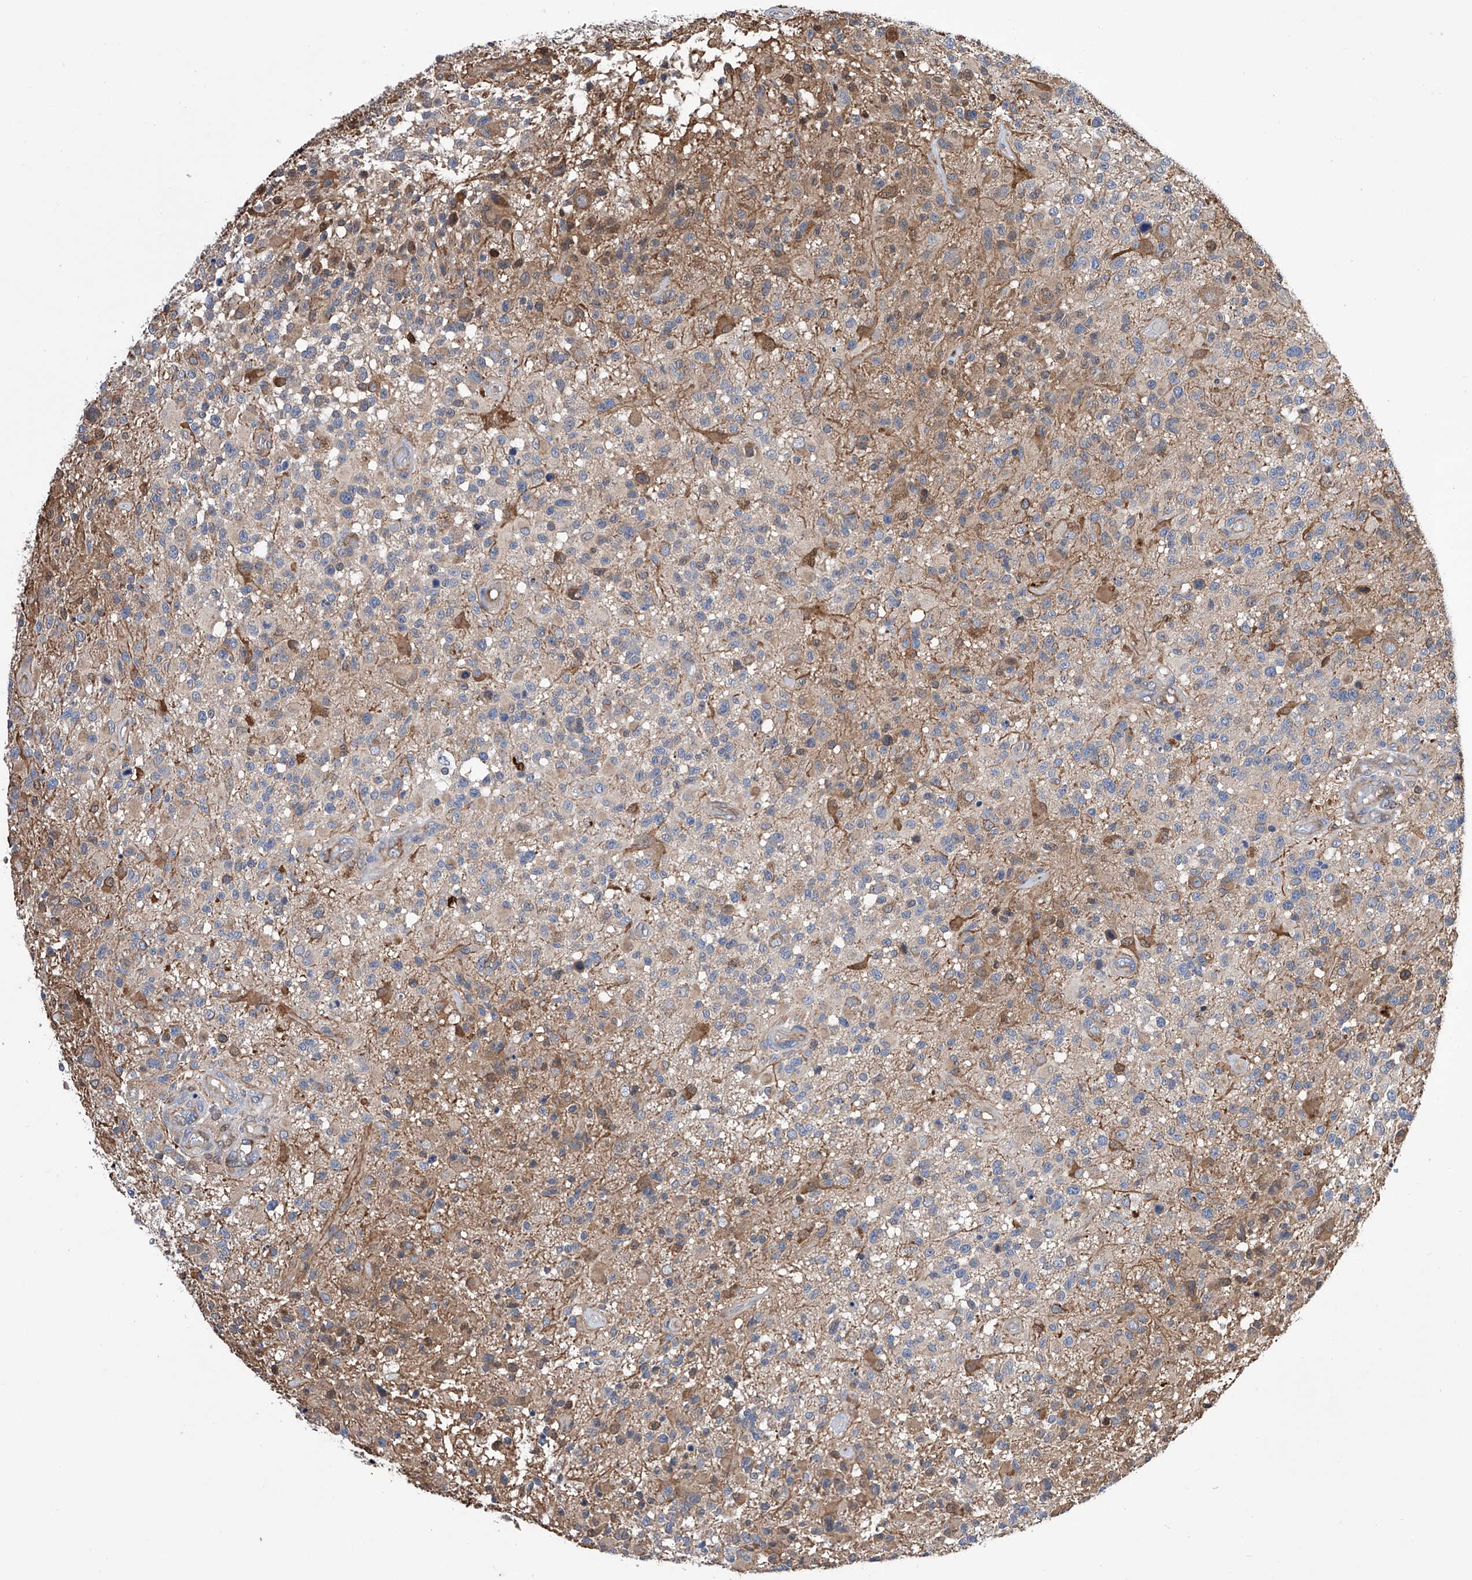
{"staining": {"intensity": "weak", "quantity": "<25%", "location": "cytoplasmic/membranous"}, "tissue": "glioma", "cell_type": "Tumor cells", "image_type": "cancer", "snomed": [{"axis": "morphology", "description": "Glioma, malignant, High grade"}, {"axis": "morphology", "description": "Glioblastoma, NOS"}, {"axis": "topography", "description": "Brain"}], "caption": "Immunohistochemistry (IHC) image of glioma stained for a protein (brown), which shows no expression in tumor cells. Brightfield microscopy of immunohistochemistry stained with DAB (brown) and hematoxylin (blue), captured at high magnification.", "gene": "SPATA20", "patient": {"sex": "male", "age": 60}}